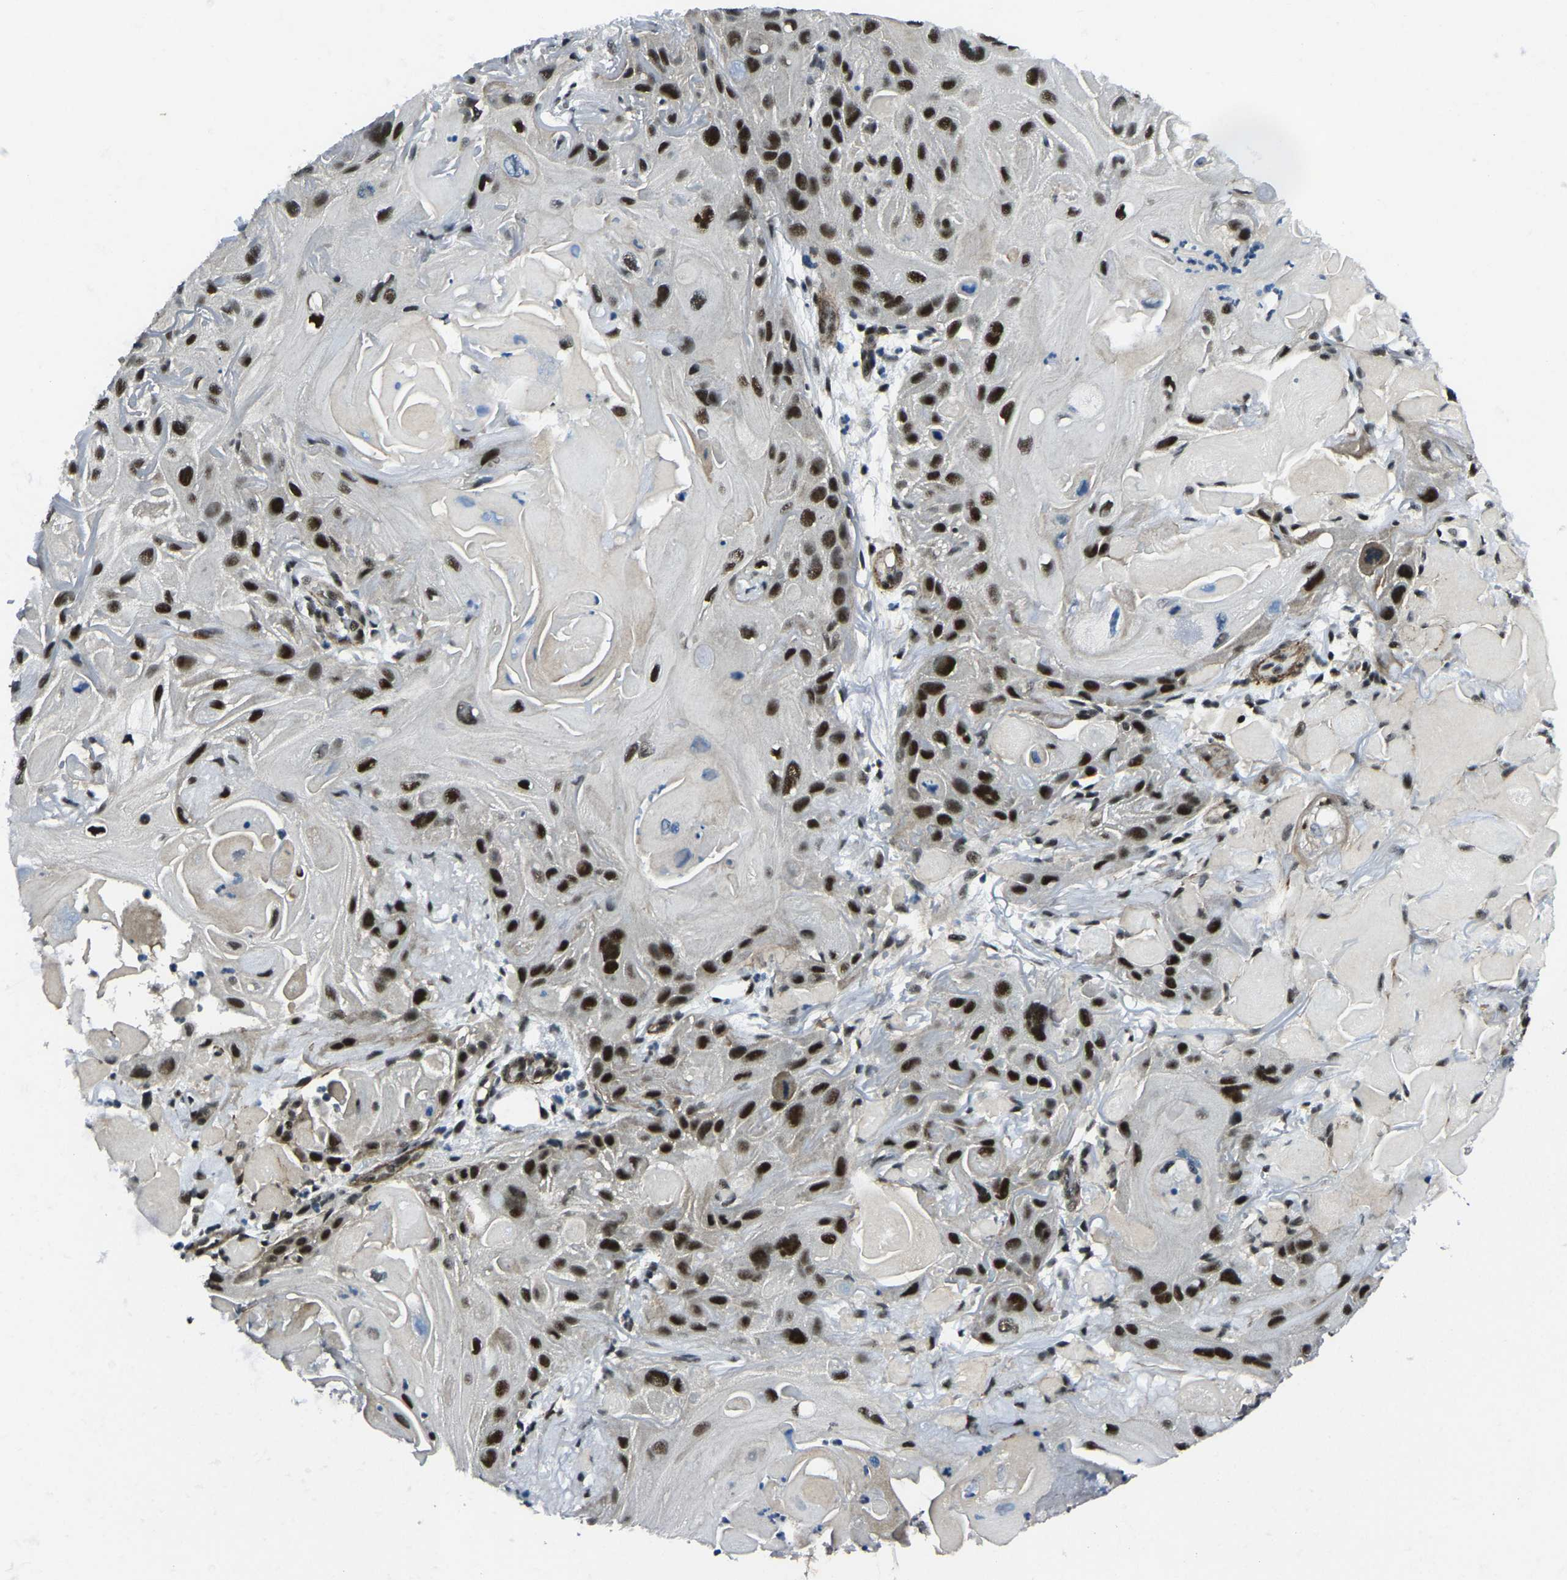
{"staining": {"intensity": "strong", "quantity": ">75%", "location": "nuclear"}, "tissue": "skin cancer", "cell_type": "Tumor cells", "image_type": "cancer", "snomed": [{"axis": "morphology", "description": "Squamous cell carcinoma, NOS"}, {"axis": "topography", "description": "Skin"}], "caption": "Skin cancer stained with IHC reveals strong nuclear staining in approximately >75% of tumor cells.", "gene": "PRCC", "patient": {"sex": "female", "age": 77}}